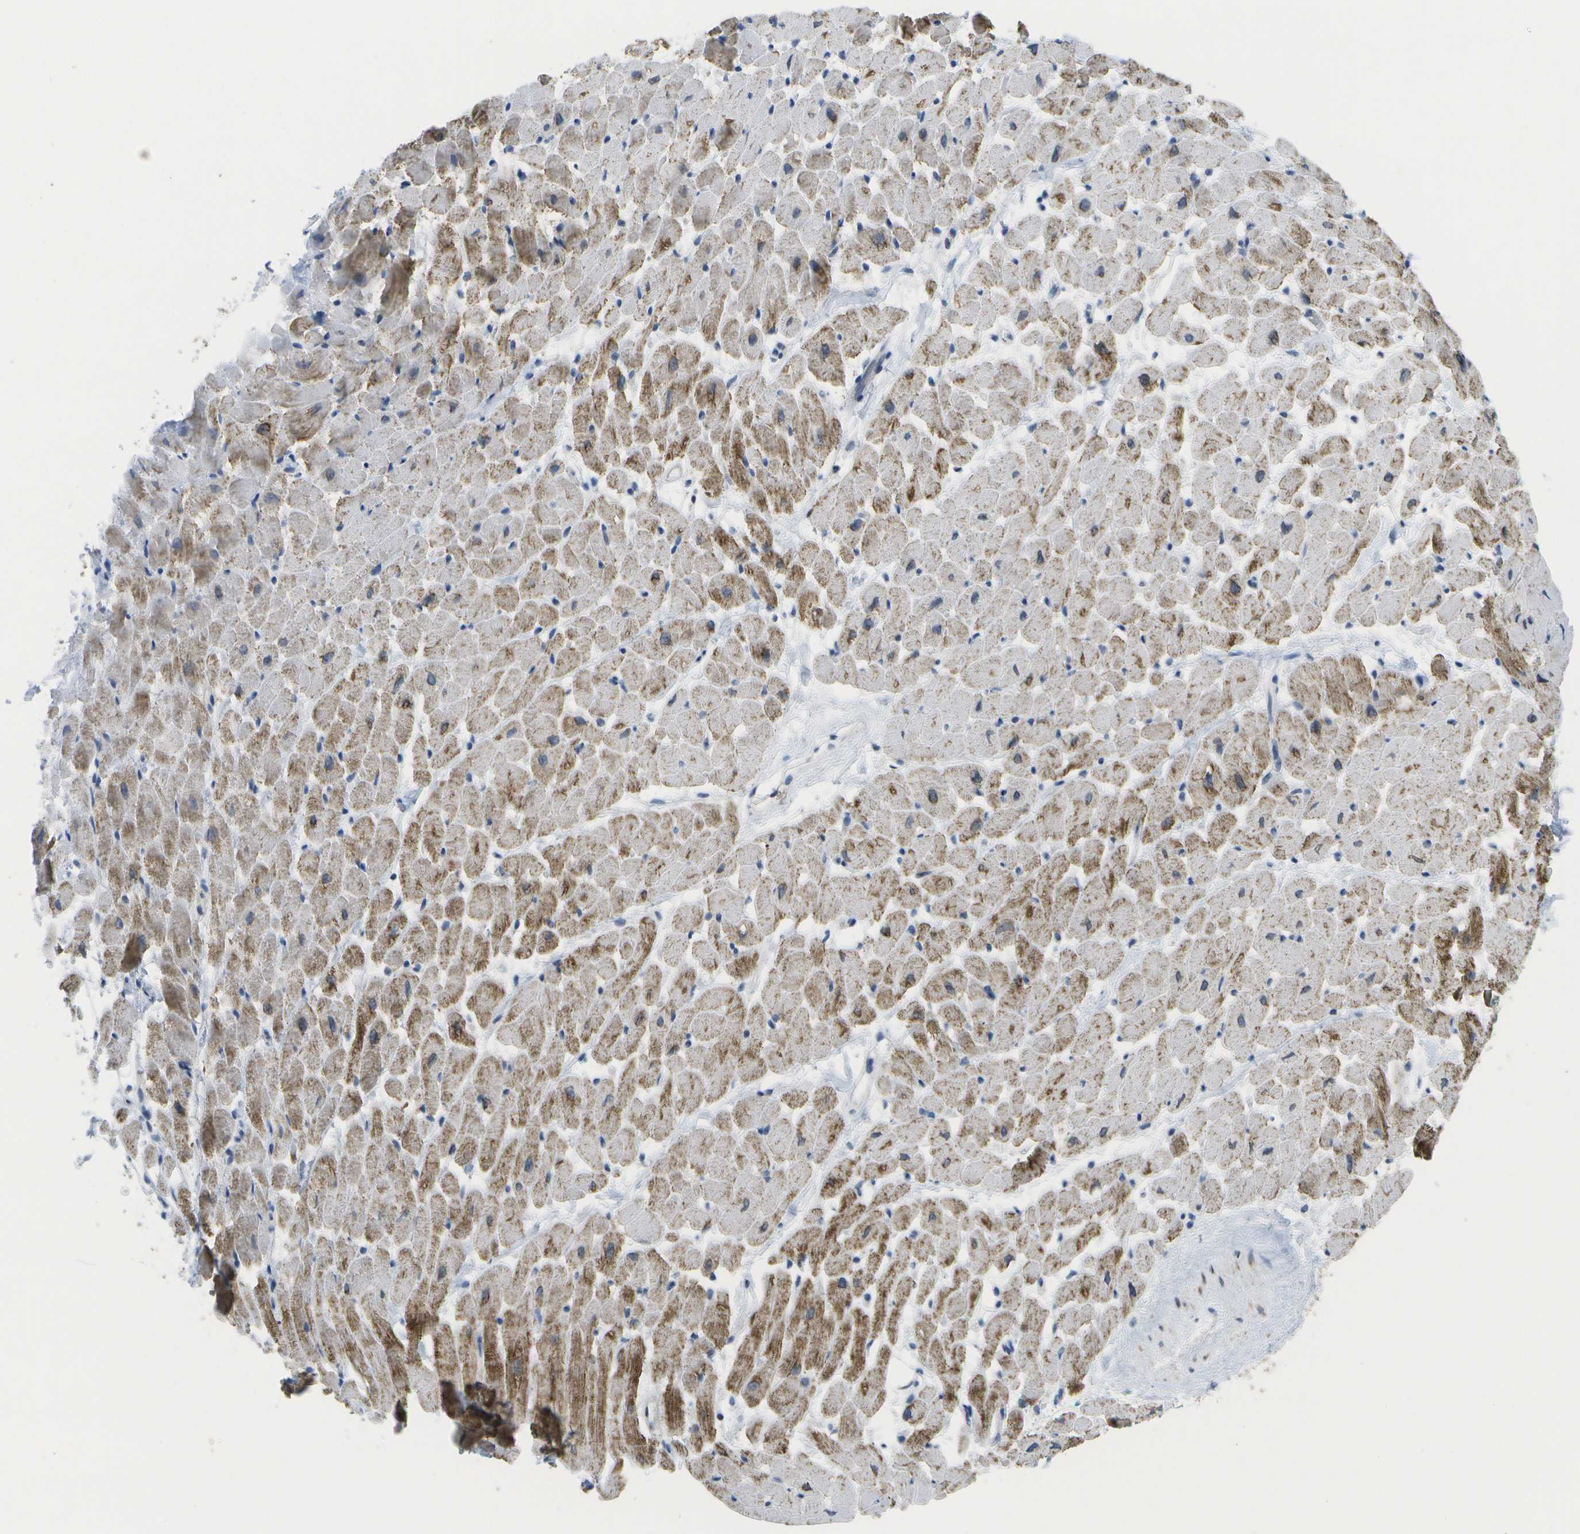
{"staining": {"intensity": "moderate", "quantity": "25%-75%", "location": "cytoplasmic/membranous"}, "tissue": "heart muscle", "cell_type": "Cardiomyocytes", "image_type": "normal", "snomed": [{"axis": "morphology", "description": "Normal tissue, NOS"}, {"axis": "topography", "description": "Heart"}], "caption": "IHC (DAB) staining of normal human heart muscle shows moderate cytoplasmic/membranous protein staining in about 25%-75% of cardiomyocytes. The staining was performed using DAB to visualize the protein expression in brown, while the nuclei were stained in blue with hematoxylin (Magnification: 20x).", "gene": "TMEM223", "patient": {"sex": "male", "age": 45}}